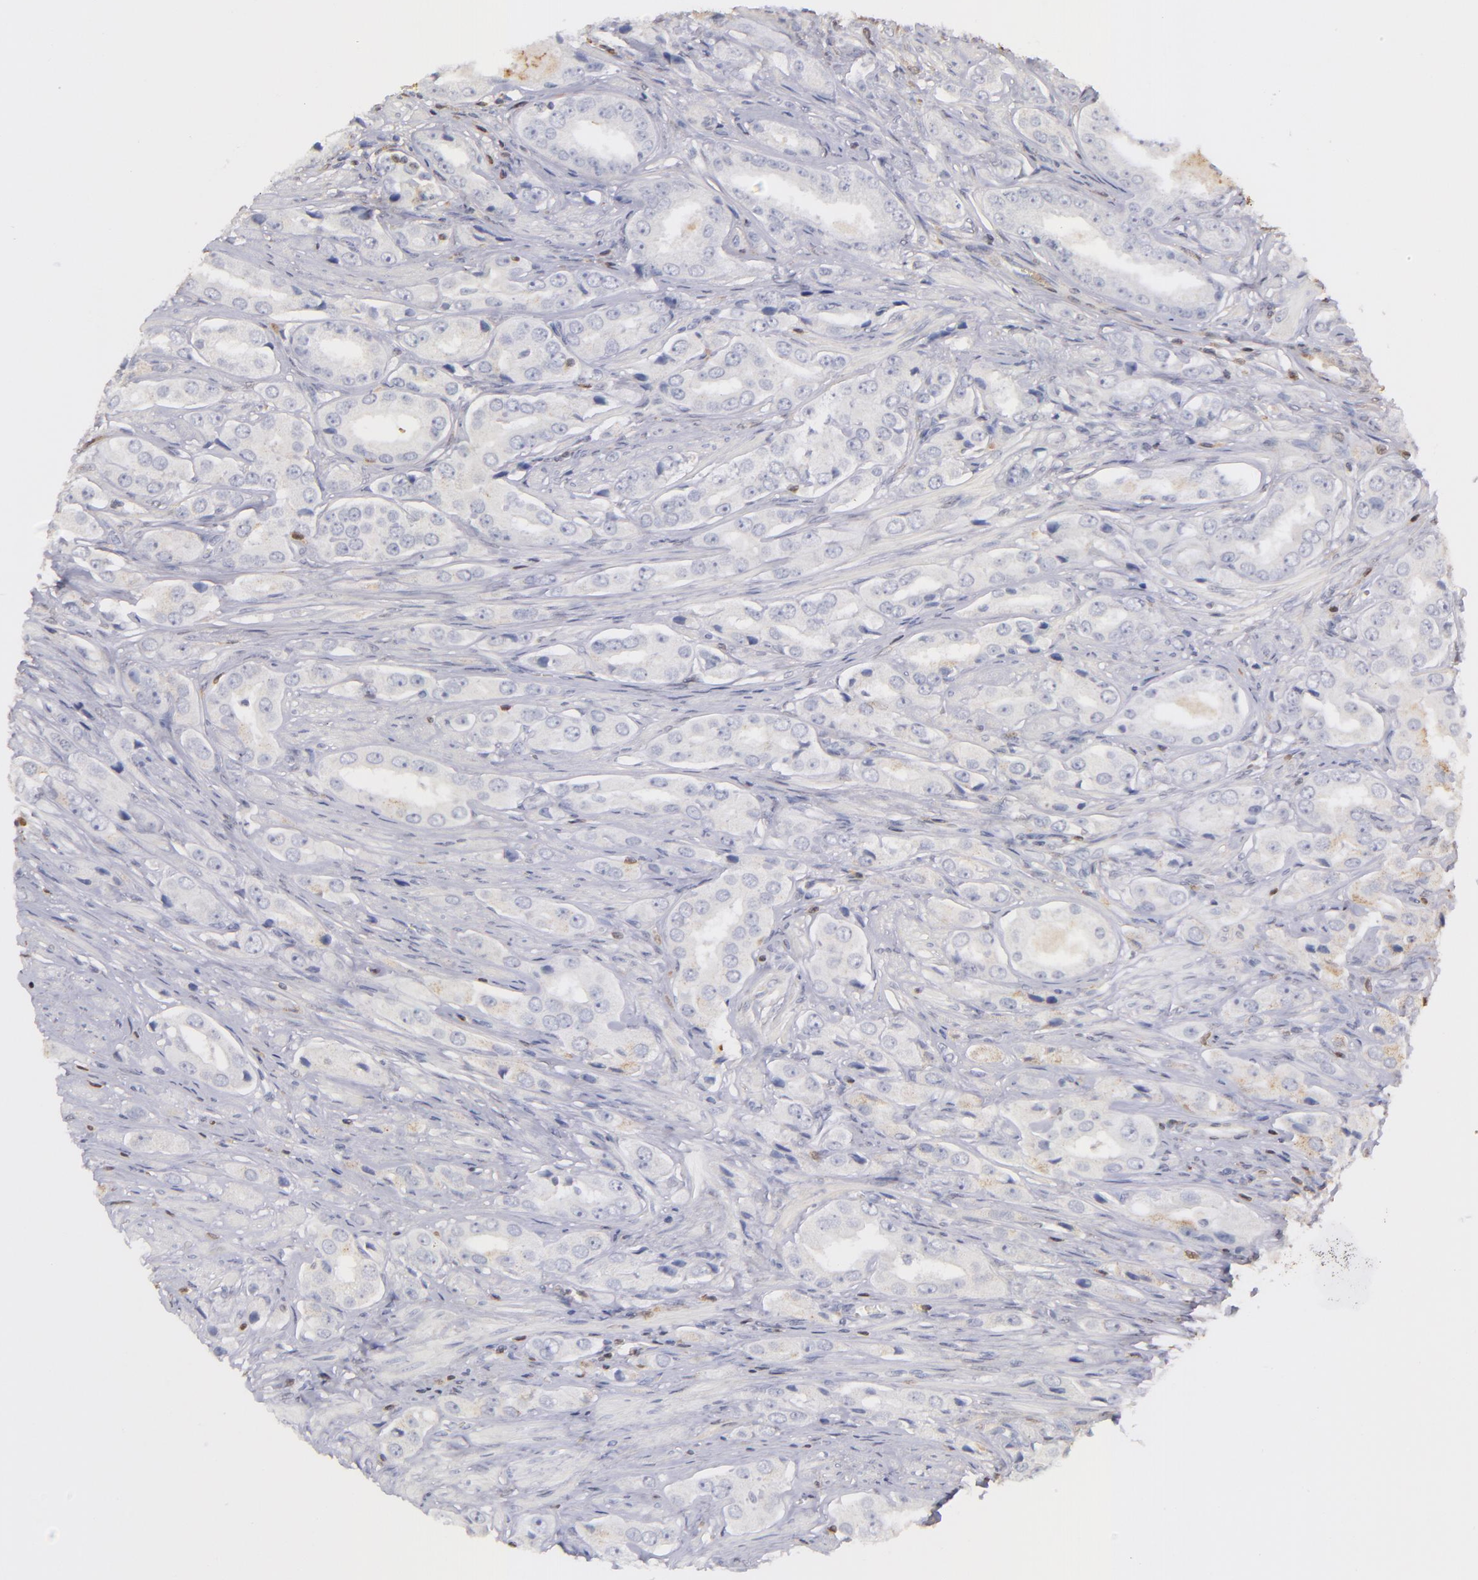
{"staining": {"intensity": "negative", "quantity": "none", "location": "none"}, "tissue": "prostate cancer", "cell_type": "Tumor cells", "image_type": "cancer", "snomed": [{"axis": "morphology", "description": "Adenocarcinoma, Medium grade"}, {"axis": "topography", "description": "Prostate"}], "caption": "This micrograph is of prostate medium-grade adenocarcinoma stained with immunohistochemistry to label a protein in brown with the nuclei are counter-stained blue. There is no expression in tumor cells. (Stains: DAB (3,3'-diaminobenzidine) immunohistochemistry (IHC) with hematoxylin counter stain, Microscopy: brightfield microscopy at high magnification).", "gene": "S100A2", "patient": {"sex": "male", "age": 53}}